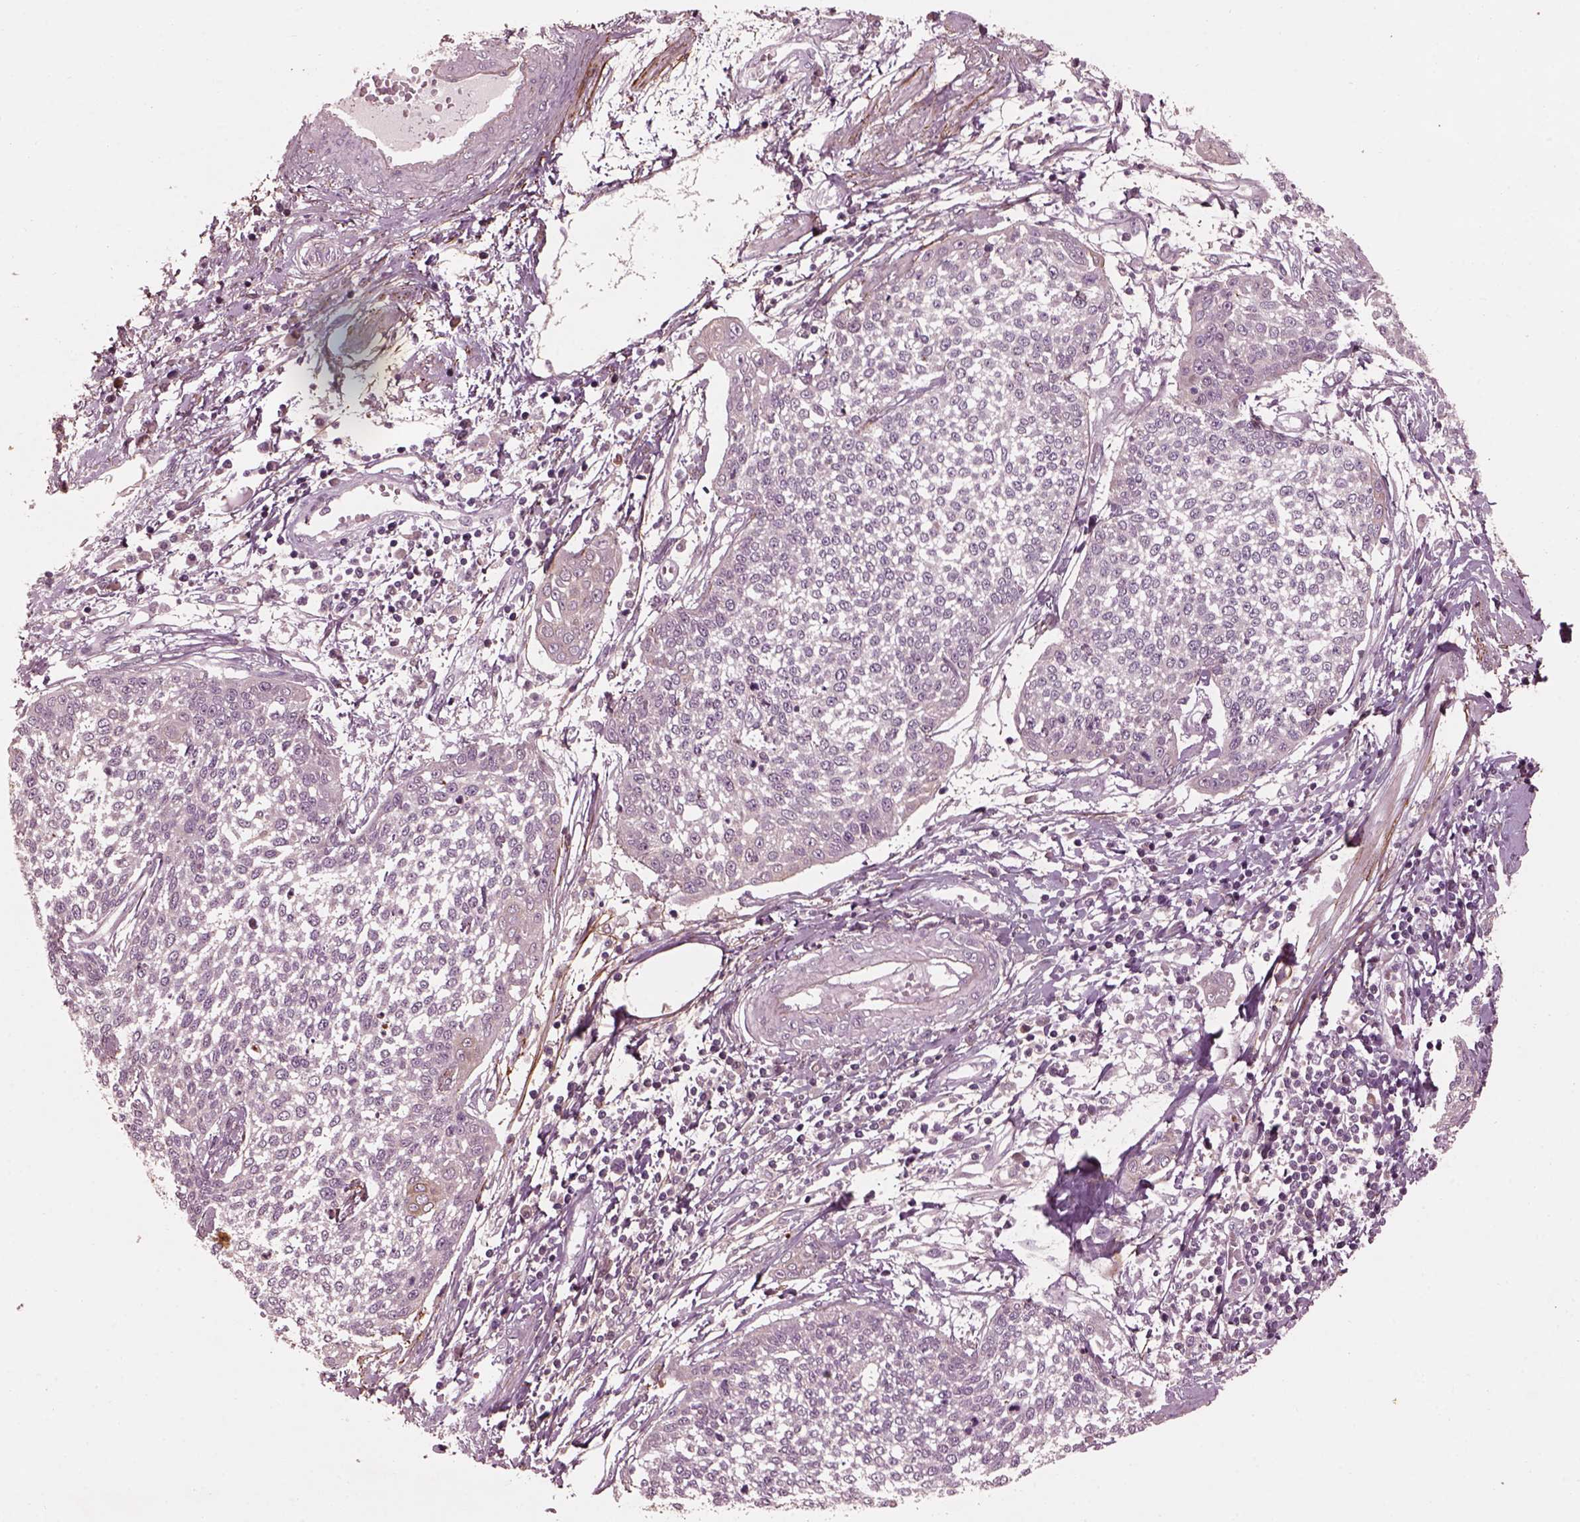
{"staining": {"intensity": "negative", "quantity": "none", "location": "none"}, "tissue": "cervical cancer", "cell_type": "Tumor cells", "image_type": "cancer", "snomed": [{"axis": "morphology", "description": "Squamous cell carcinoma, NOS"}, {"axis": "topography", "description": "Cervix"}], "caption": "The histopathology image reveals no significant expression in tumor cells of cervical cancer (squamous cell carcinoma). The staining was performed using DAB to visualize the protein expression in brown, while the nuclei were stained in blue with hematoxylin (Magnification: 20x).", "gene": "EFEMP1", "patient": {"sex": "female", "age": 34}}